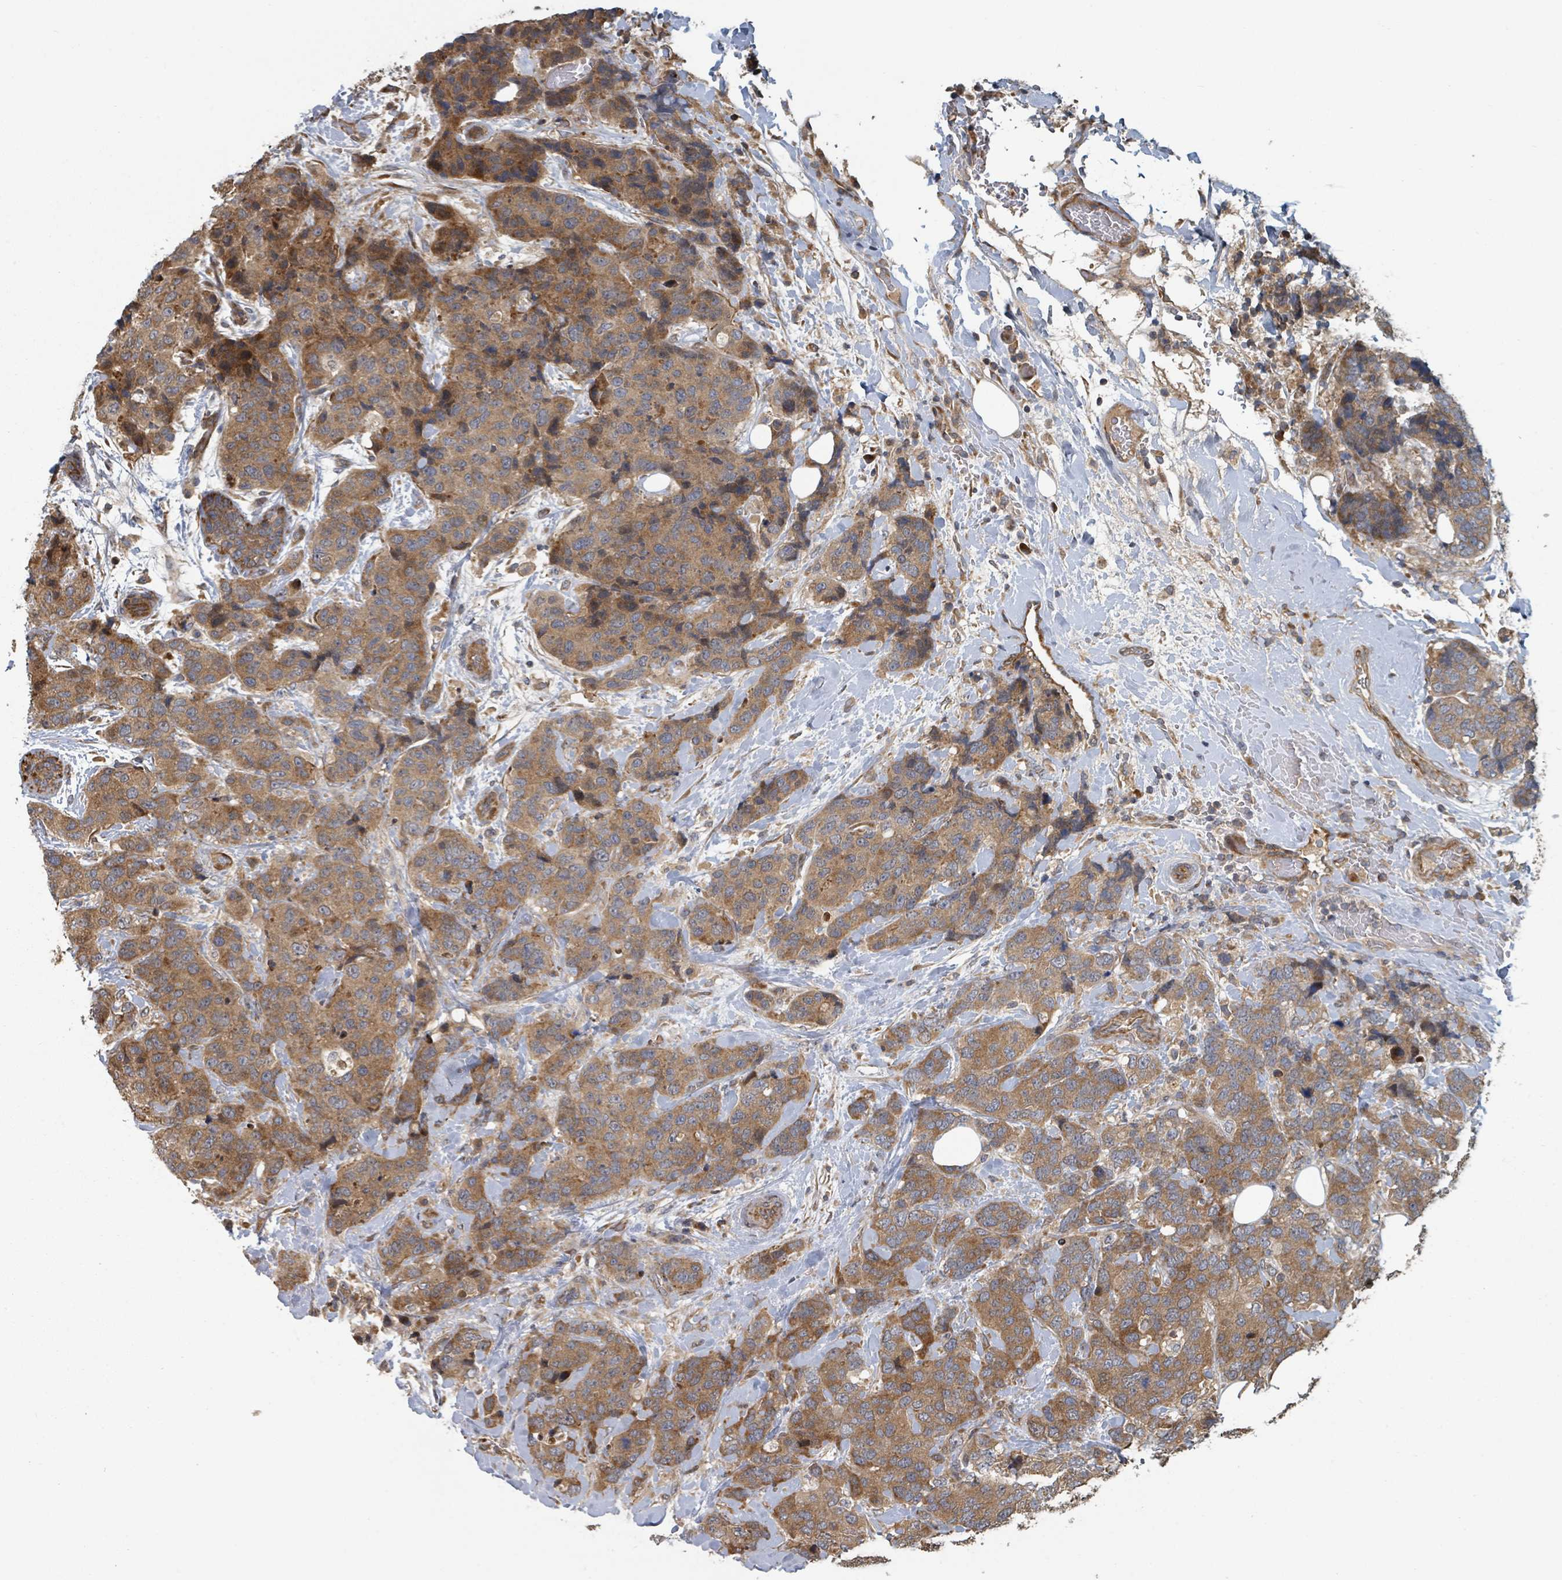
{"staining": {"intensity": "moderate", "quantity": ">75%", "location": "cytoplasmic/membranous"}, "tissue": "breast cancer", "cell_type": "Tumor cells", "image_type": "cancer", "snomed": [{"axis": "morphology", "description": "Lobular carcinoma"}, {"axis": "topography", "description": "Breast"}], "caption": "An immunohistochemistry histopathology image of neoplastic tissue is shown. Protein staining in brown shows moderate cytoplasmic/membranous positivity in breast cancer within tumor cells. (brown staining indicates protein expression, while blue staining denotes nuclei).", "gene": "DPM1", "patient": {"sex": "female", "age": 59}}